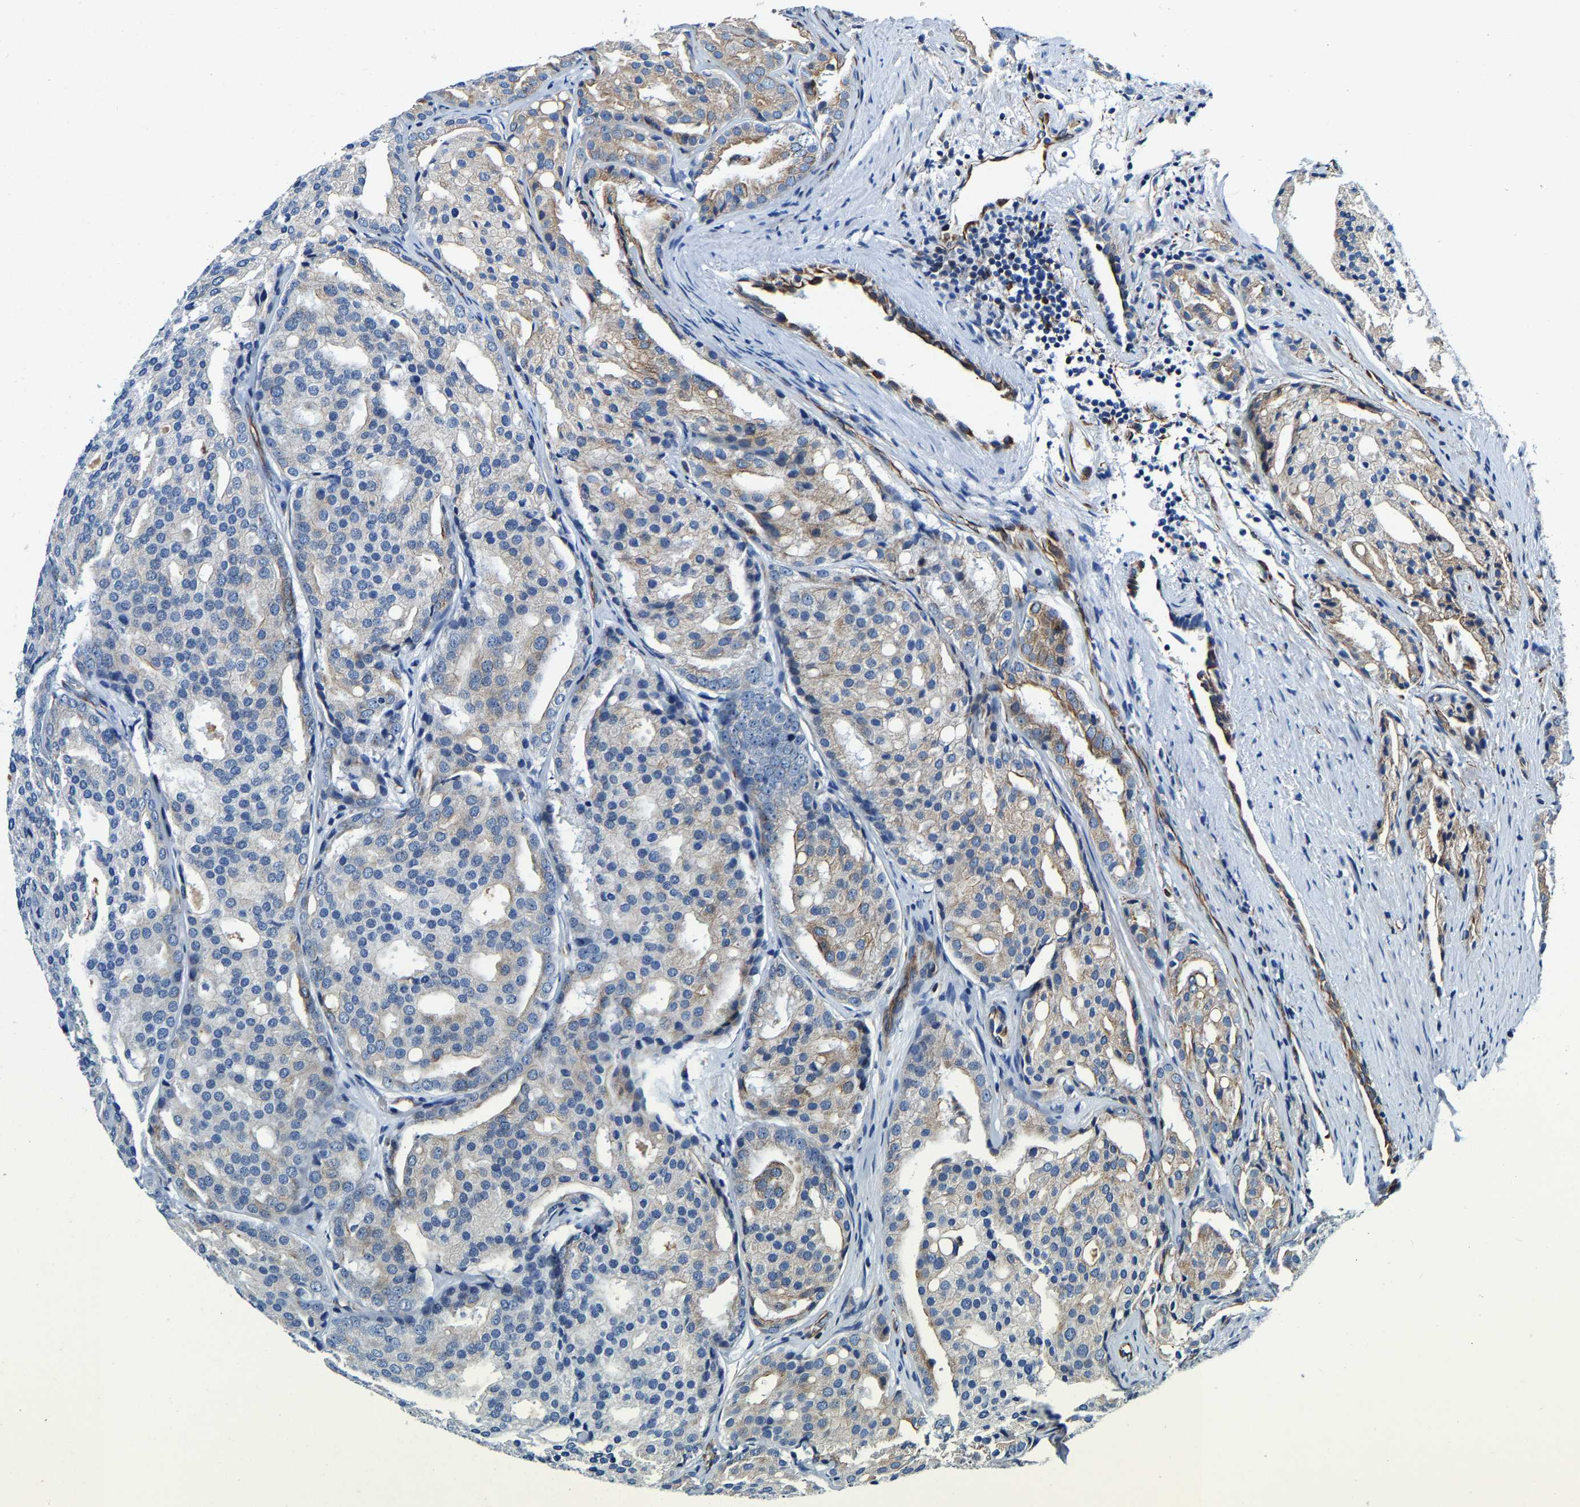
{"staining": {"intensity": "weak", "quantity": "<25%", "location": "cytoplasmic/membranous"}, "tissue": "prostate cancer", "cell_type": "Tumor cells", "image_type": "cancer", "snomed": [{"axis": "morphology", "description": "Adenocarcinoma, High grade"}, {"axis": "topography", "description": "Prostate"}], "caption": "Immunohistochemistry (IHC) histopathology image of human prostate cancer stained for a protein (brown), which reveals no positivity in tumor cells.", "gene": "MMEL1", "patient": {"sex": "male", "age": 64}}